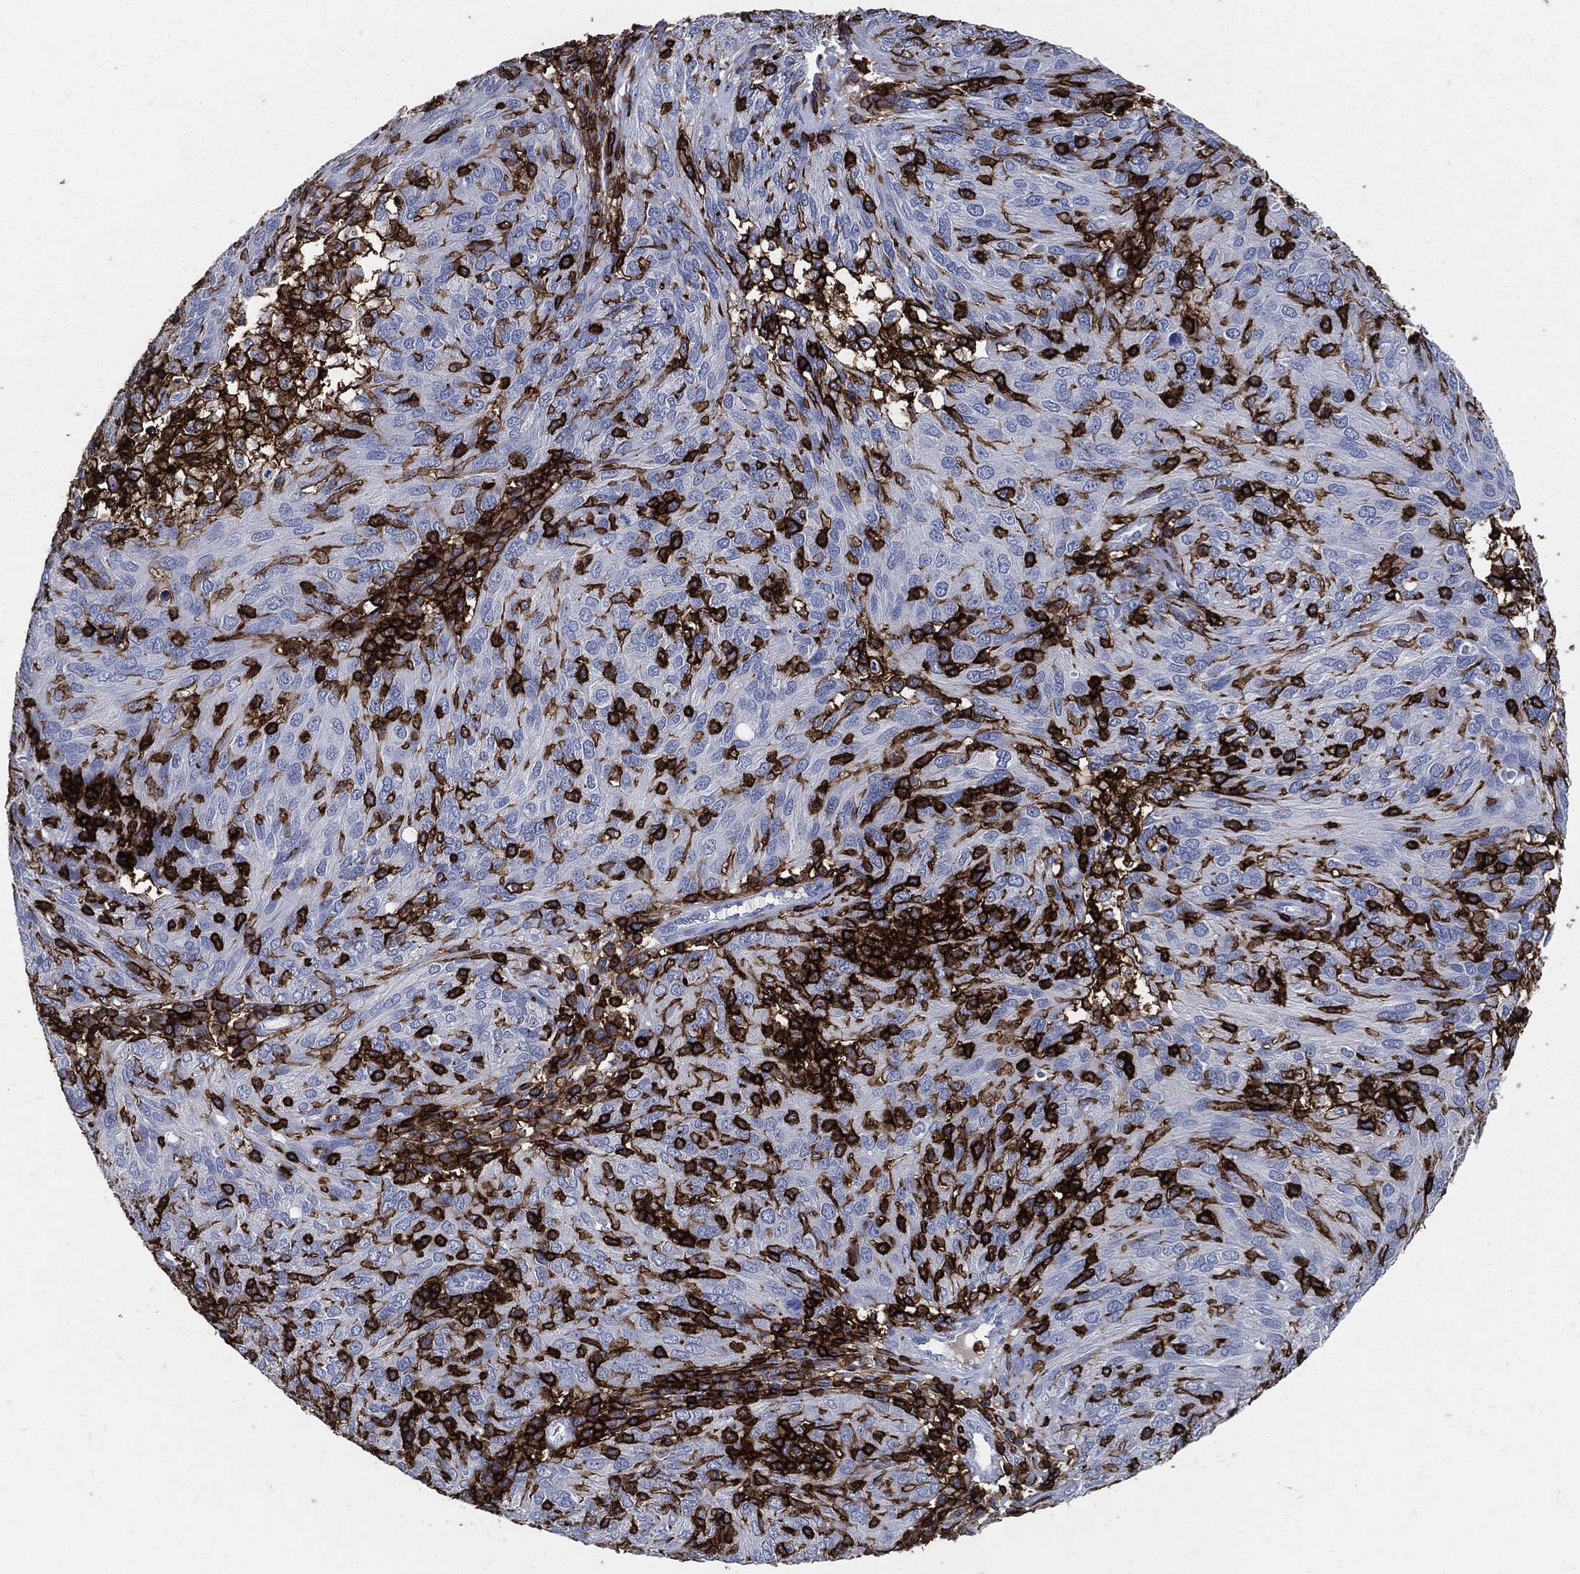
{"staining": {"intensity": "negative", "quantity": "none", "location": "none"}, "tissue": "ovarian cancer", "cell_type": "Tumor cells", "image_type": "cancer", "snomed": [{"axis": "morphology", "description": "Carcinoma, endometroid"}, {"axis": "topography", "description": "Ovary"}], "caption": "Immunohistochemistry photomicrograph of neoplastic tissue: human endometroid carcinoma (ovarian) stained with DAB (3,3'-diaminobenzidine) exhibits no significant protein positivity in tumor cells.", "gene": "PTPRC", "patient": {"sex": "female", "age": 50}}